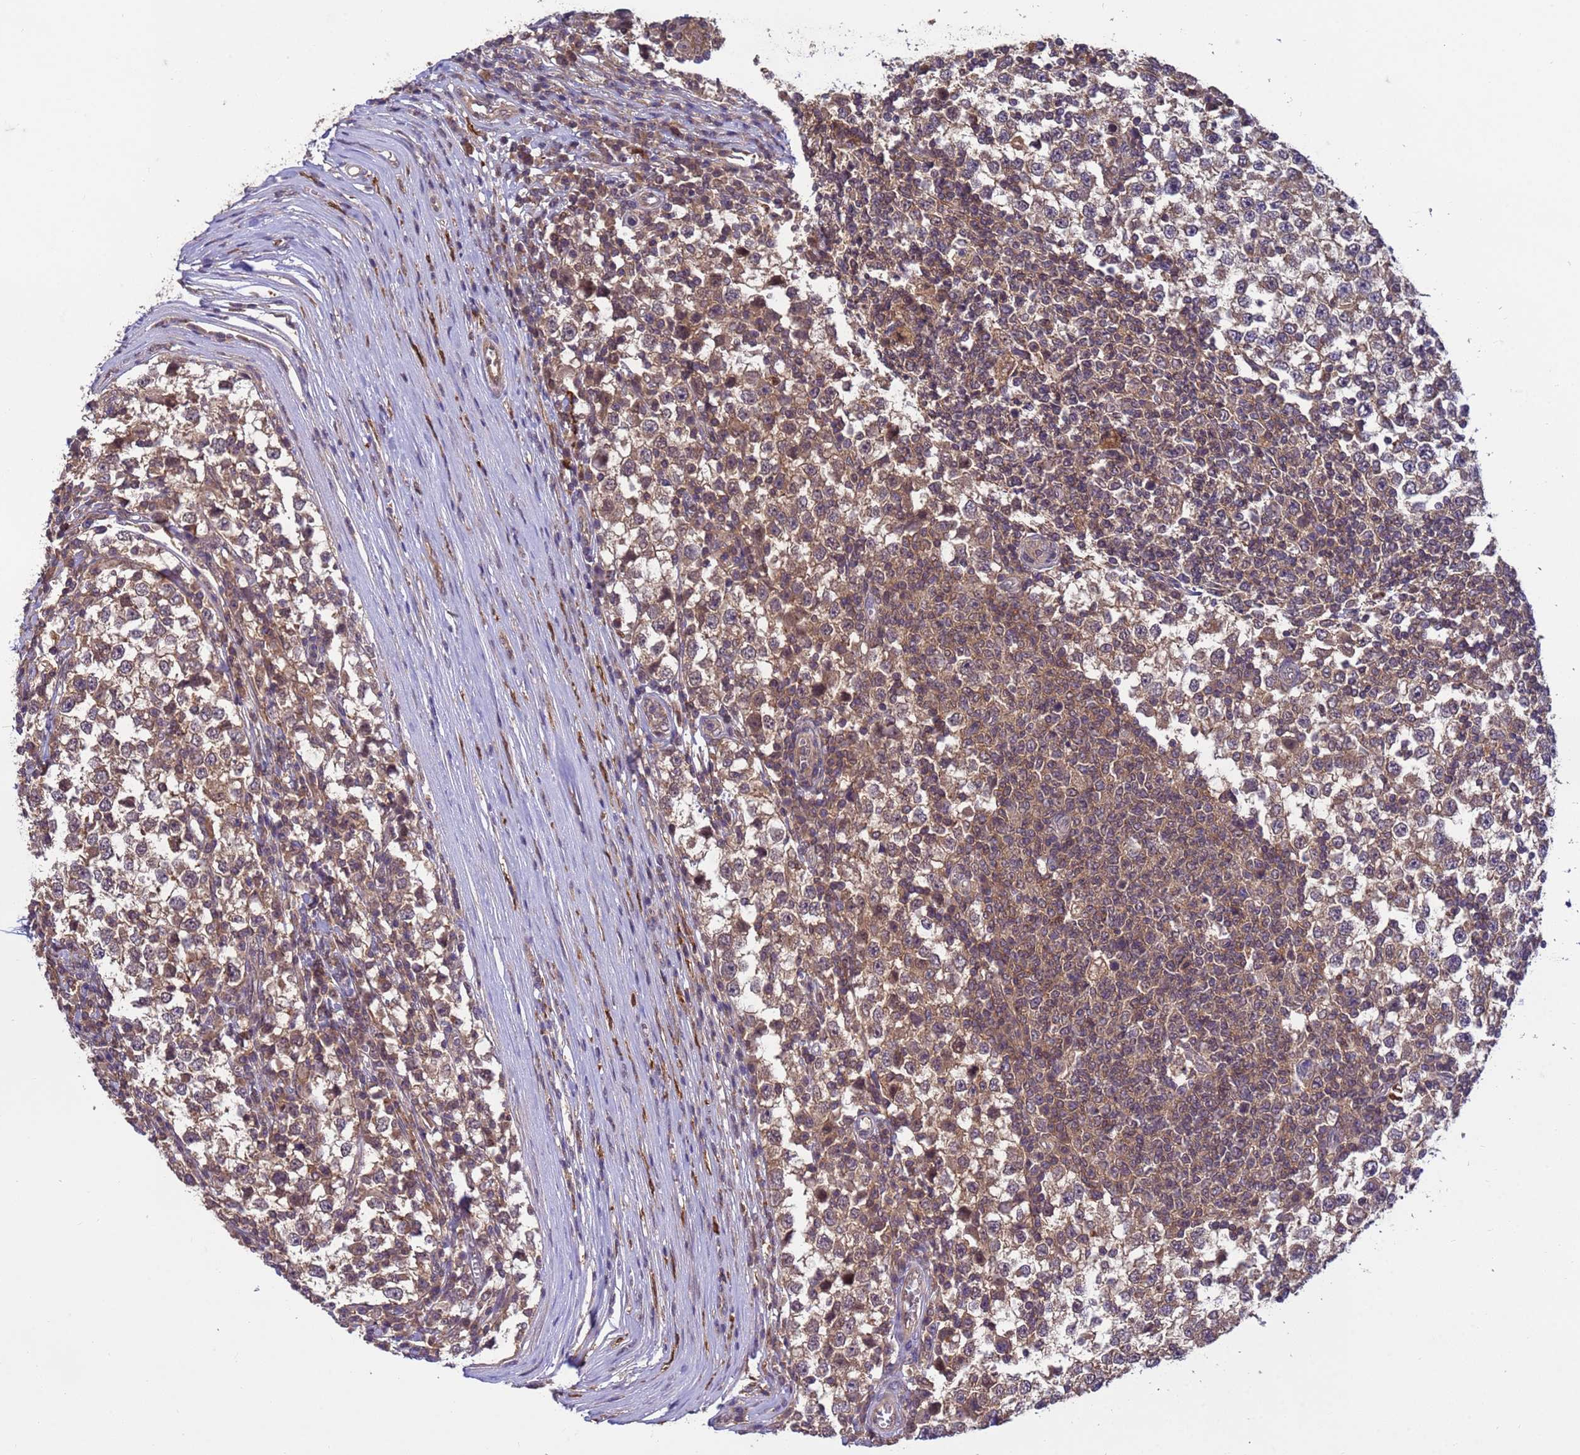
{"staining": {"intensity": "moderate", "quantity": ">75%", "location": "cytoplasmic/membranous,nuclear"}, "tissue": "testis cancer", "cell_type": "Tumor cells", "image_type": "cancer", "snomed": [{"axis": "morphology", "description": "Seminoma, NOS"}, {"axis": "topography", "description": "Testis"}], "caption": "Testis cancer (seminoma) tissue exhibits moderate cytoplasmic/membranous and nuclear positivity in about >75% of tumor cells The staining was performed using DAB, with brown indicating positive protein expression. Nuclei are stained blue with hematoxylin.", "gene": "NPEPPS", "patient": {"sex": "male", "age": 65}}